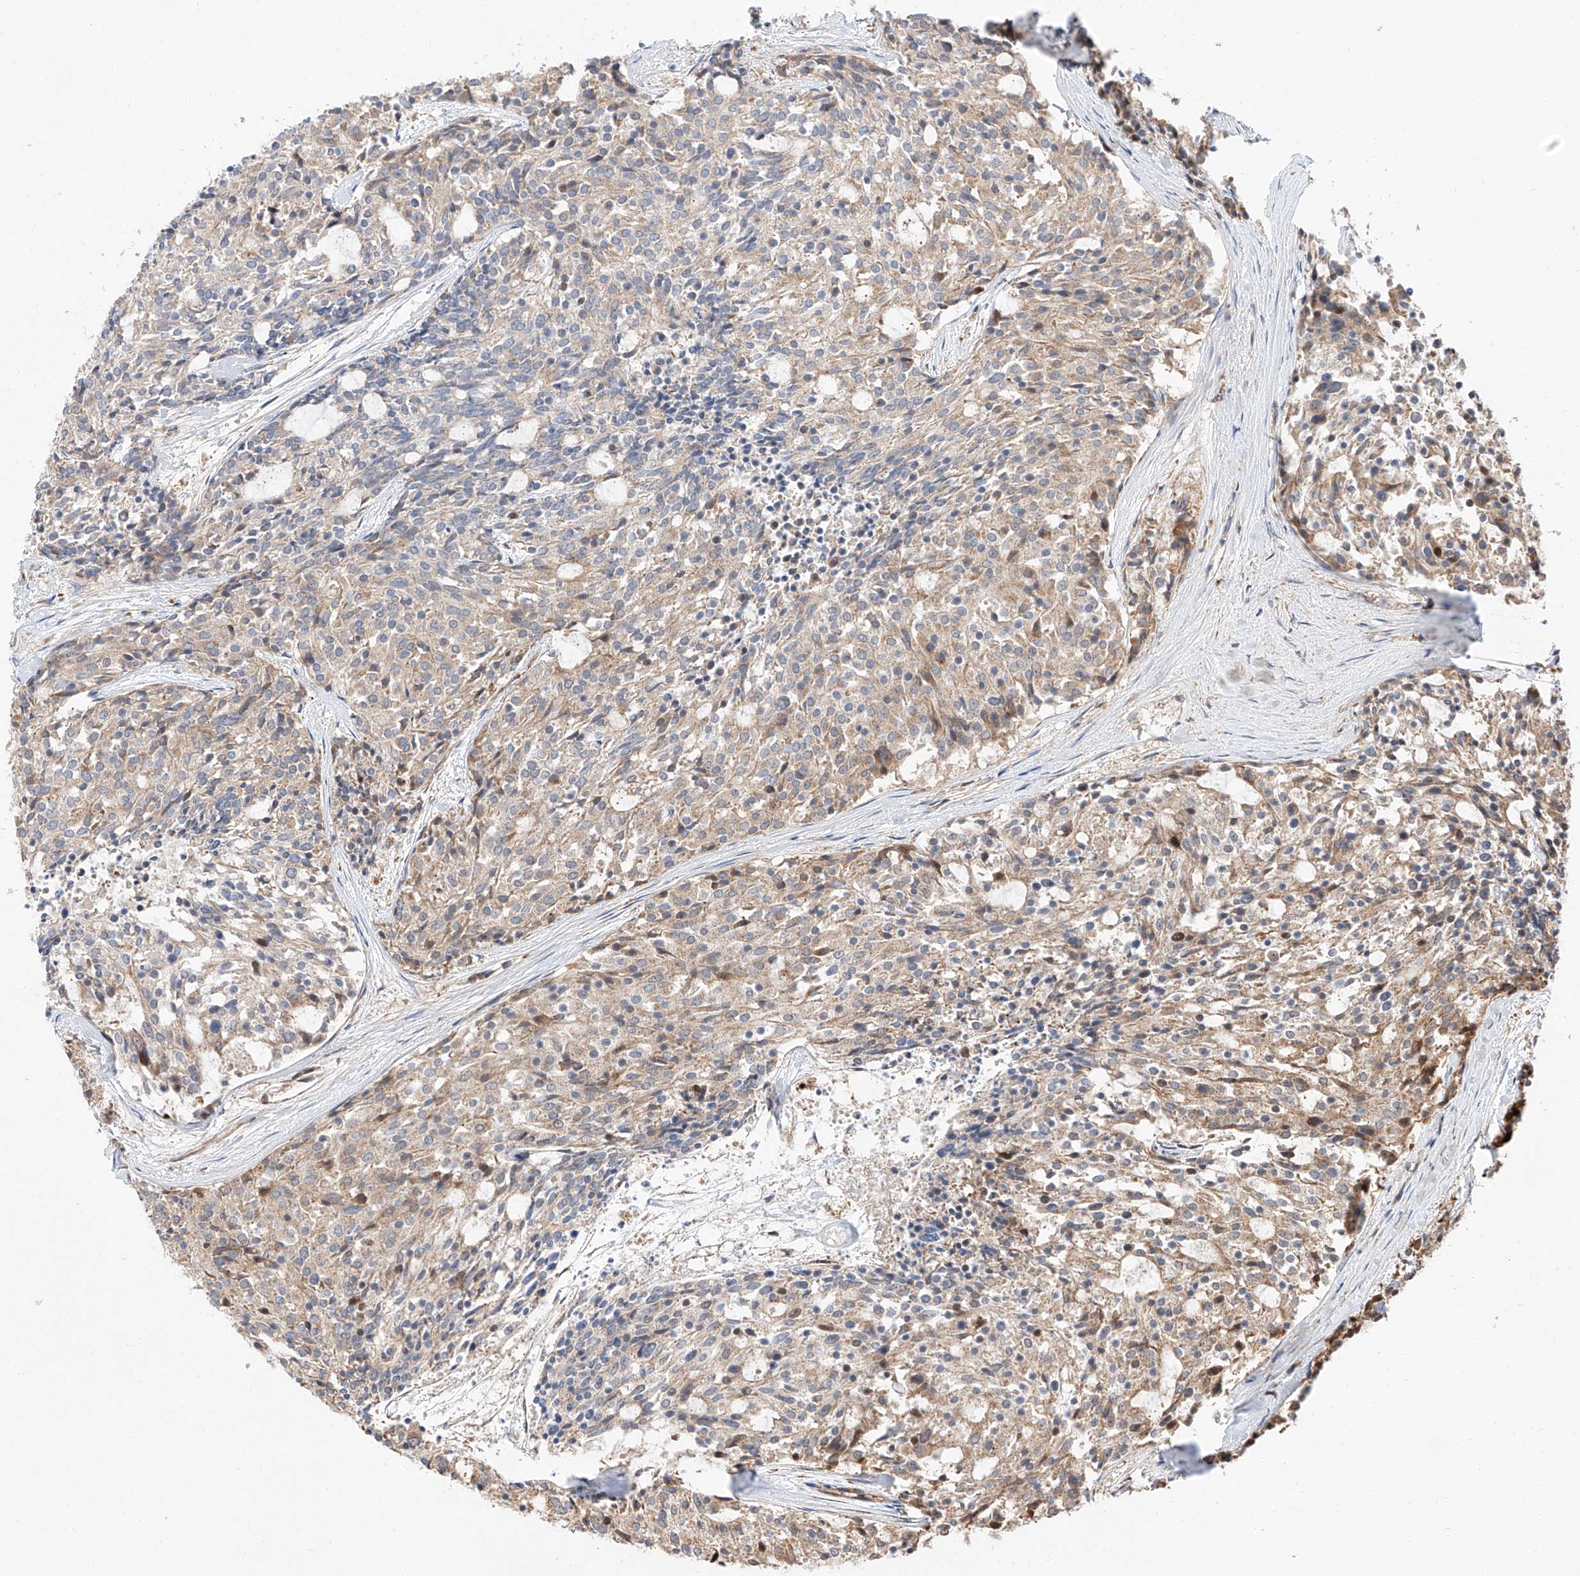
{"staining": {"intensity": "weak", "quantity": "<25%", "location": "cytoplasmic/membranous"}, "tissue": "carcinoid", "cell_type": "Tumor cells", "image_type": "cancer", "snomed": [{"axis": "morphology", "description": "Carcinoid, malignant, NOS"}, {"axis": "topography", "description": "Pancreas"}], "caption": "IHC image of human carcinoid stained for a protein (brown), which displays no staining in tumor cells. Nuclei are stained in blue.", "gene": "DIRAS3", "patient": {"sex": "female", "age": 54}}